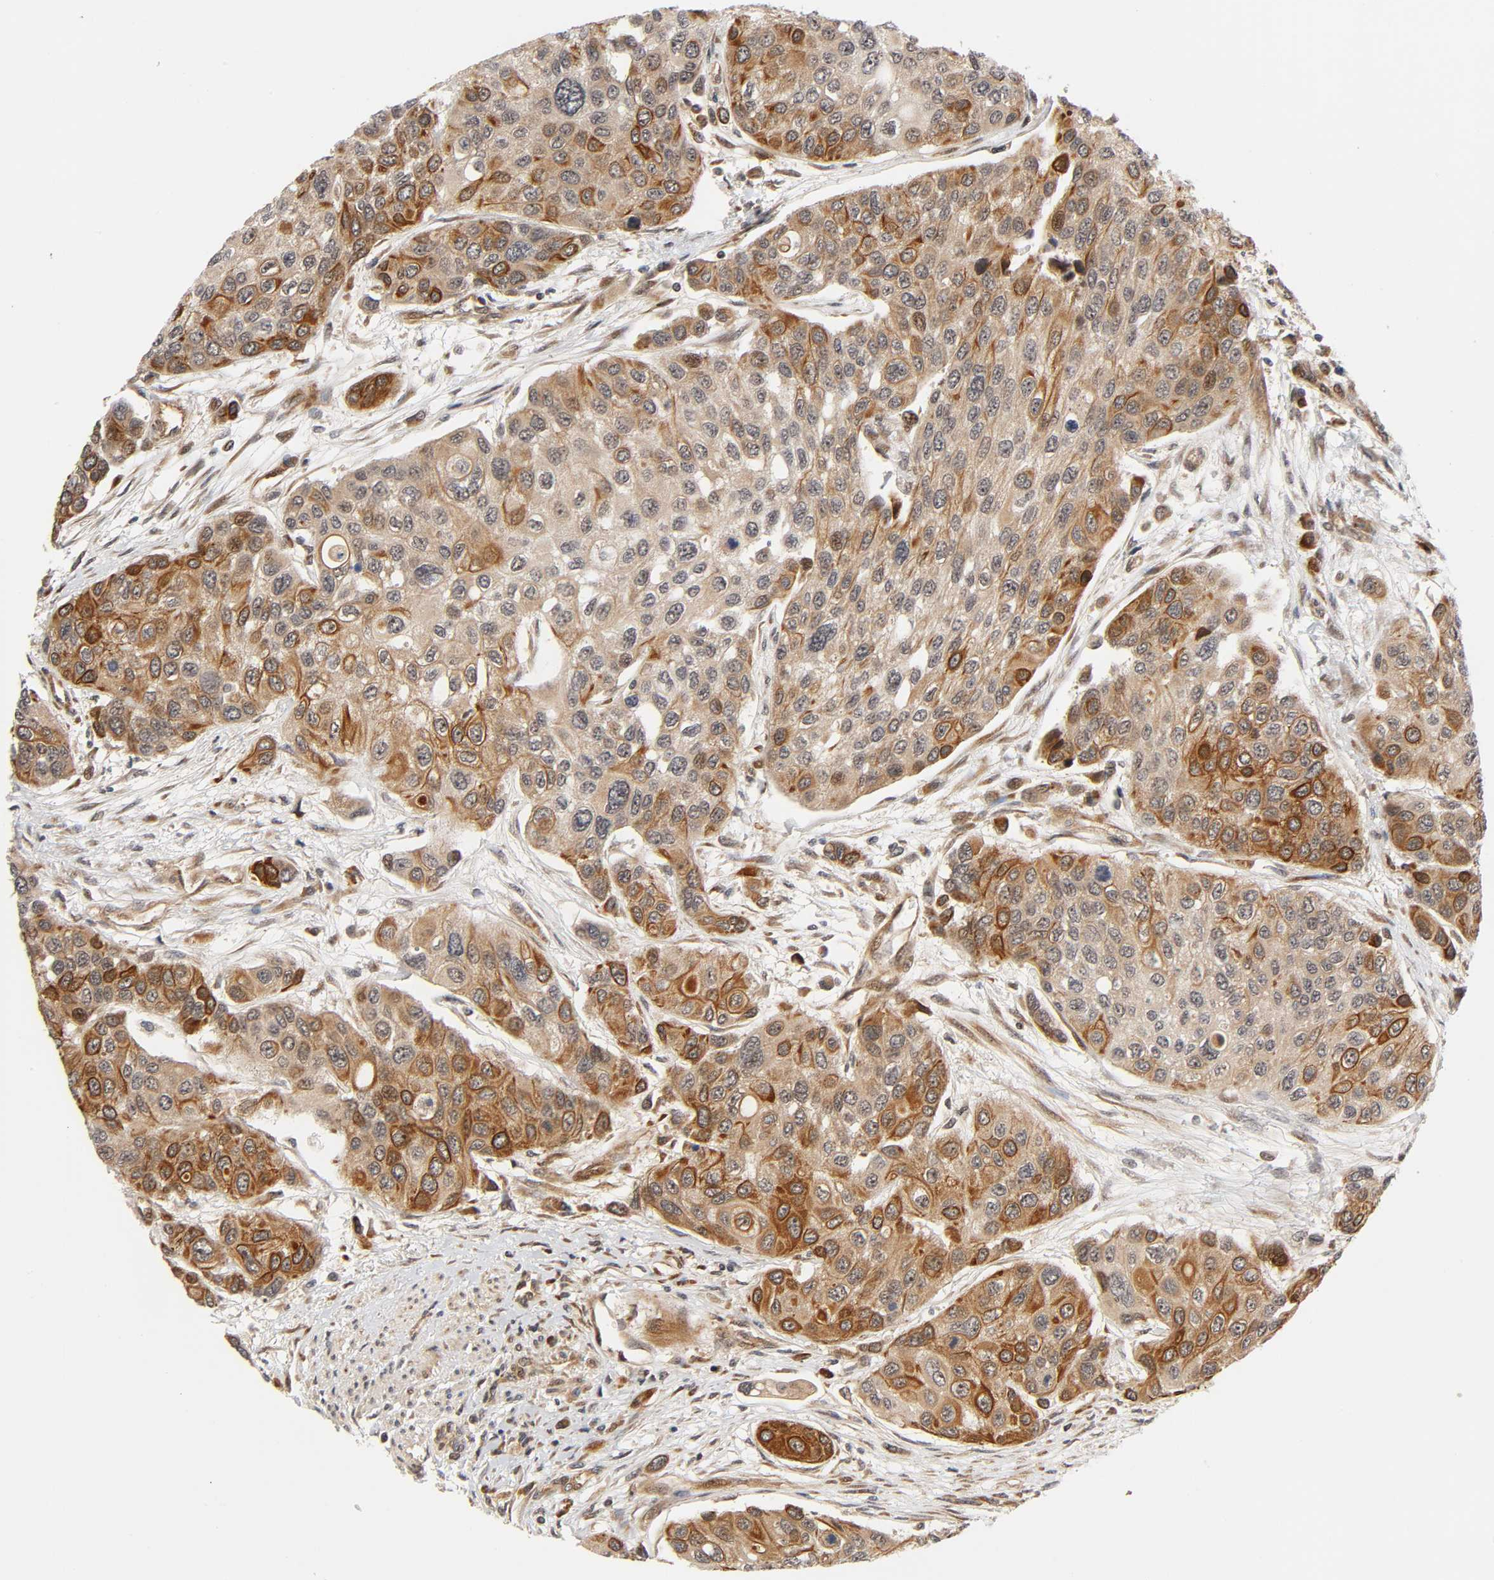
{"staining": {"intensity": "moderate", "quantity": ">75%", "location": "cytoplasmic/membranous"}, "tissue": "urothelial cancer", "cell_type": "Tumor cells", "image_type": "cancer", "snomed": [{"axis": "morphology", "description": "Urothelial carcinoma, High grade"}, {"axis": "topography", "description": "Urinary bladder"}], "caption": "High-grade urothelial carcinoma stained with DAB (3,3'-diaminobenzidine) immunohistochemistry shows medium levels of moderate cytoplasmic/membranous positivity in approximately >75% of tumor cells.", "gene": "IQCJ-SCHIP1", "patient": {"sex": "female", "age": 56}}